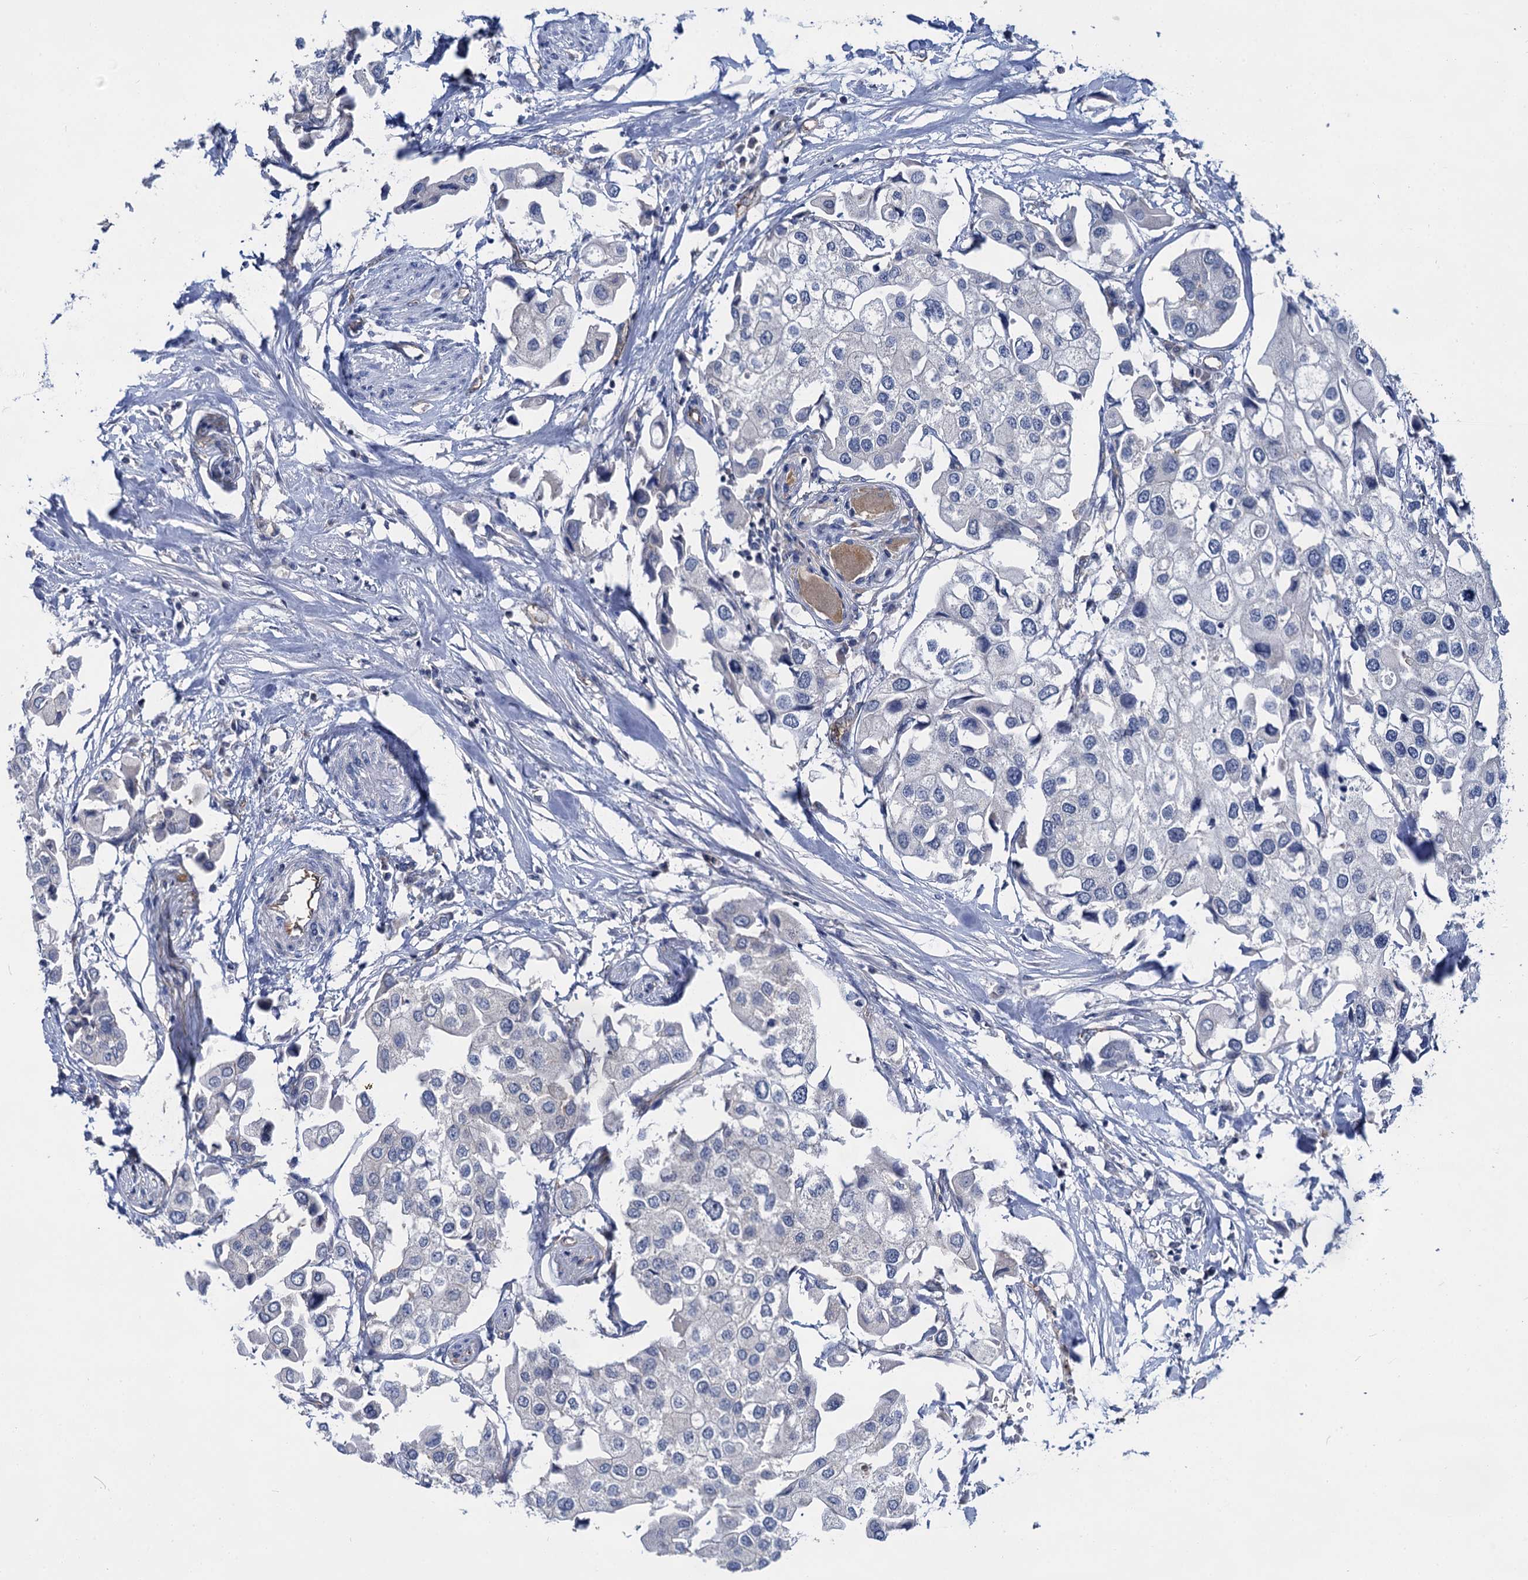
{"staining": {"intensity": "negative", "quantity": "none", "location": "none"}, "tissue": "urothelial cancer", "cell_type": "Tumor cells", "image_type": "cancer", "snomed": [{"axis": "morphology", "description": "Urothelial carcinoma, High grade"}, {"axis": "topography", "description": "Urinary bladder"}], "caption": "Immunohistochemistry (IHC) of urothelial carcinoma (high-grade) shows no expression in tumor cells.", "gene": "ABLIM1", "patient": {"sex": "male", "age": 64}}